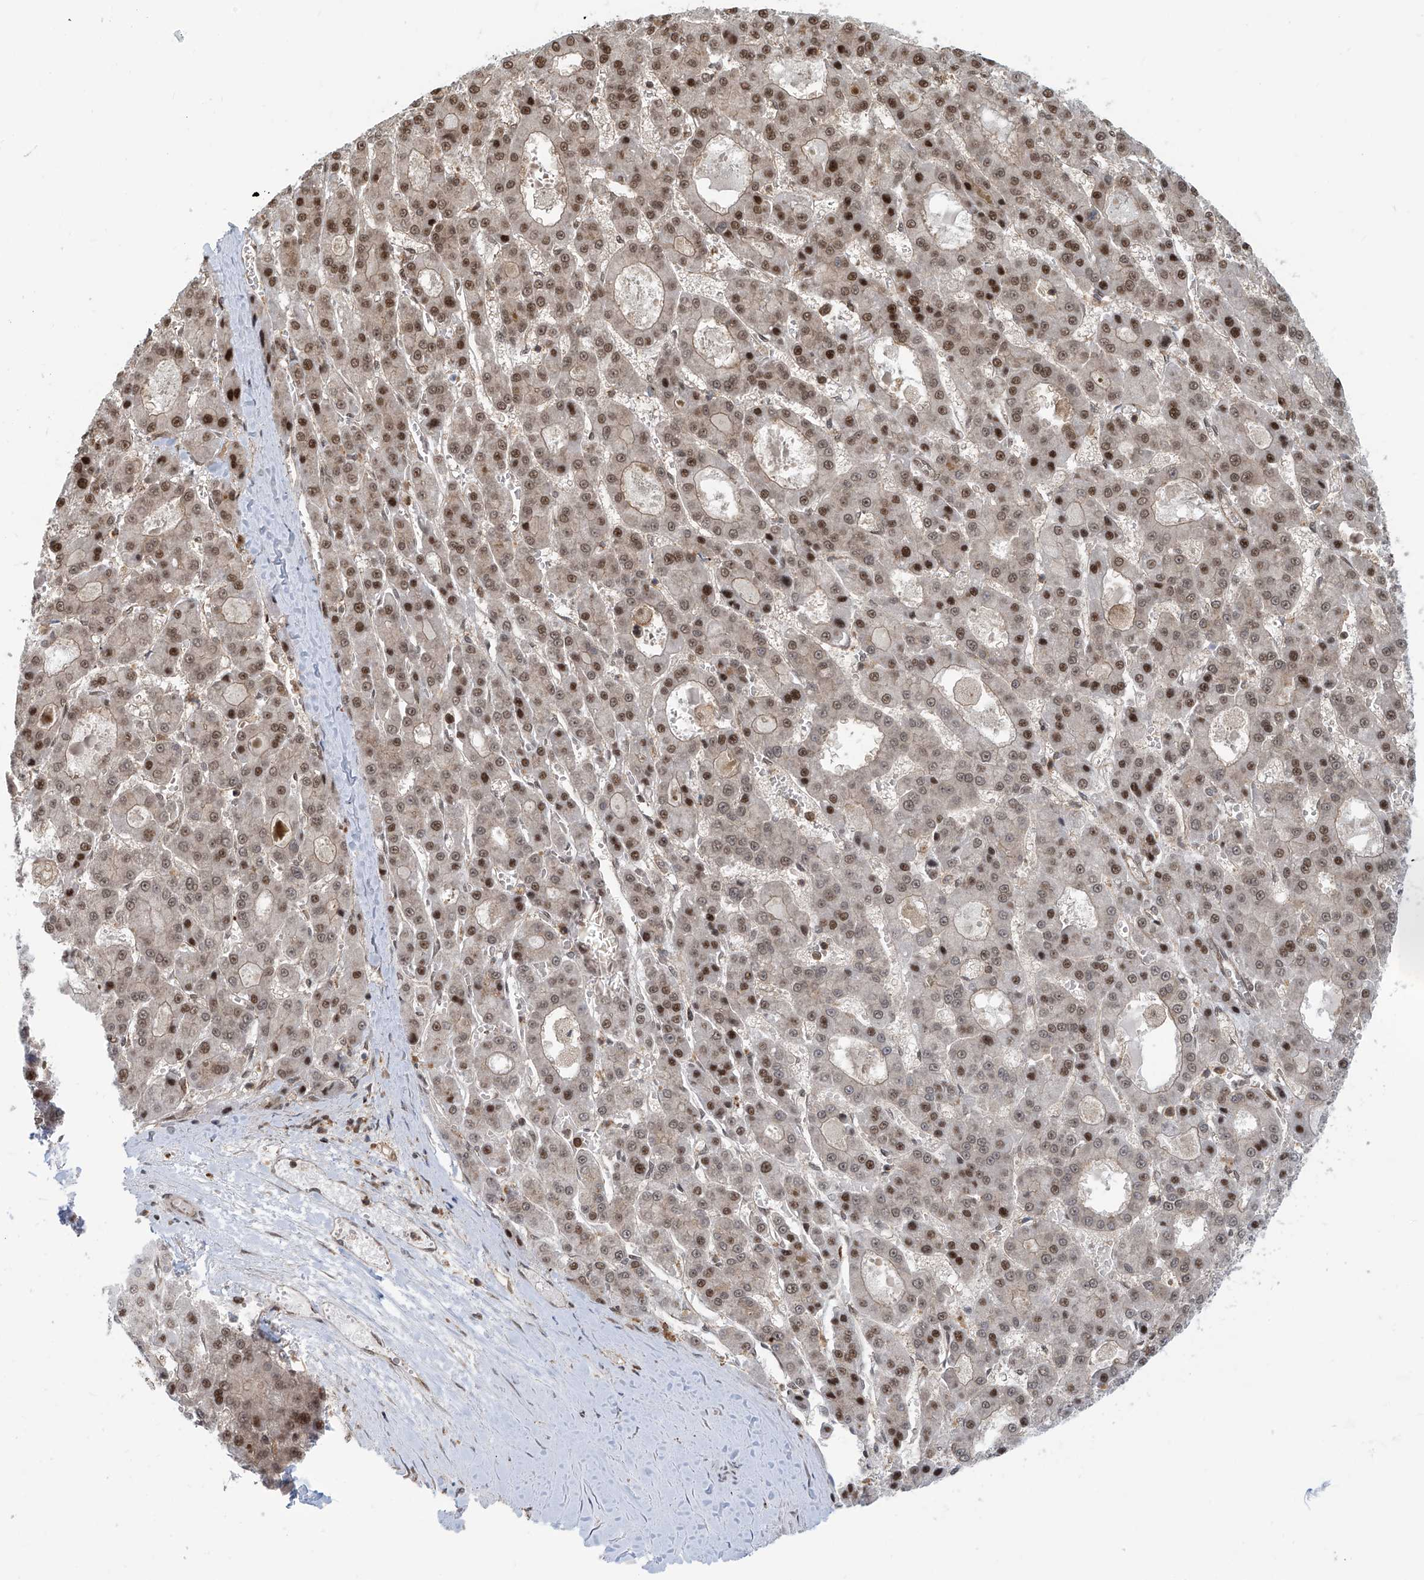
{"staining": {"intensity": "moderate", "quantity": ">75%", "location": "cytoplasmic/membranous,nuclear"}, "tissue": "liver cancer", "cell_type": "Tumor cells", "image_type": "cancer", "snomed": [{"axis": "morphology", "description": "Carcinoma, Hepatocellular, NOS"}, {"axis": "topography", "description": "Liver"}], "caption": "A micrograph showing moderate cytoplasmic/membranous and nuclear expression in about >75% of tumor cells in liver cancer, as visualized by brown immunohistochemical staining.", "gene": "LAGE3", "patient": {"sex": "male", "age": 70}}